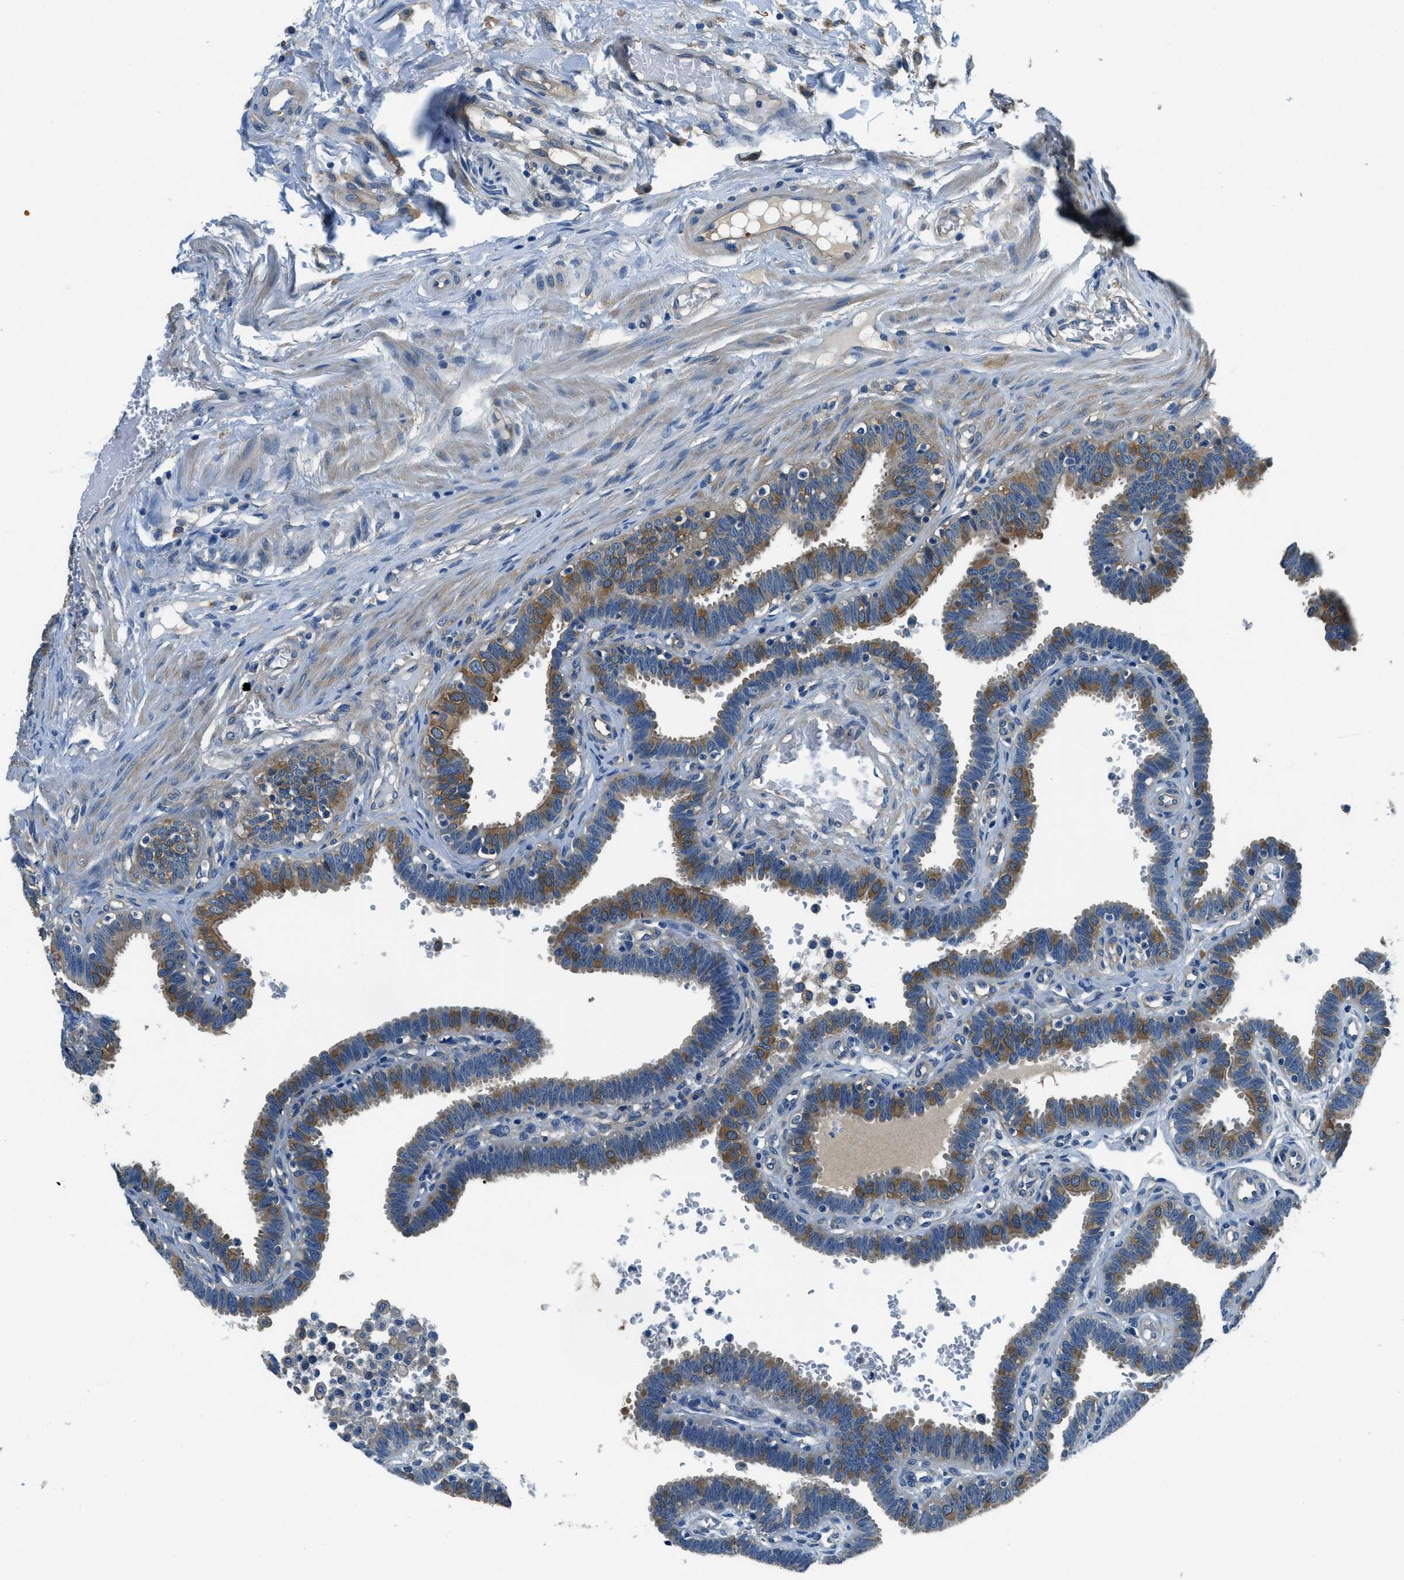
{"staining": {"intensity": "moderate", "quantity": ">75%", "location": "cytoplasmic/membranous"}, "tissue": "fallopian tube", "cell_type": "Glandular cells", "image_type": "normal", "snomed": [{"axis": "morphology", "description": "Normal tissue, NOS"}, {"axis": "topography", "description": "Fallopian tube"}, {"axis": "topography", "description": "Placenta"}], "caption": "Protein staining of normal fallopian tube displays moderate cytoplasmic/membranous expression in about >75% of glandular cells.", "gene": "TWF1", "patient": {"sex": "female", "age": 34}}